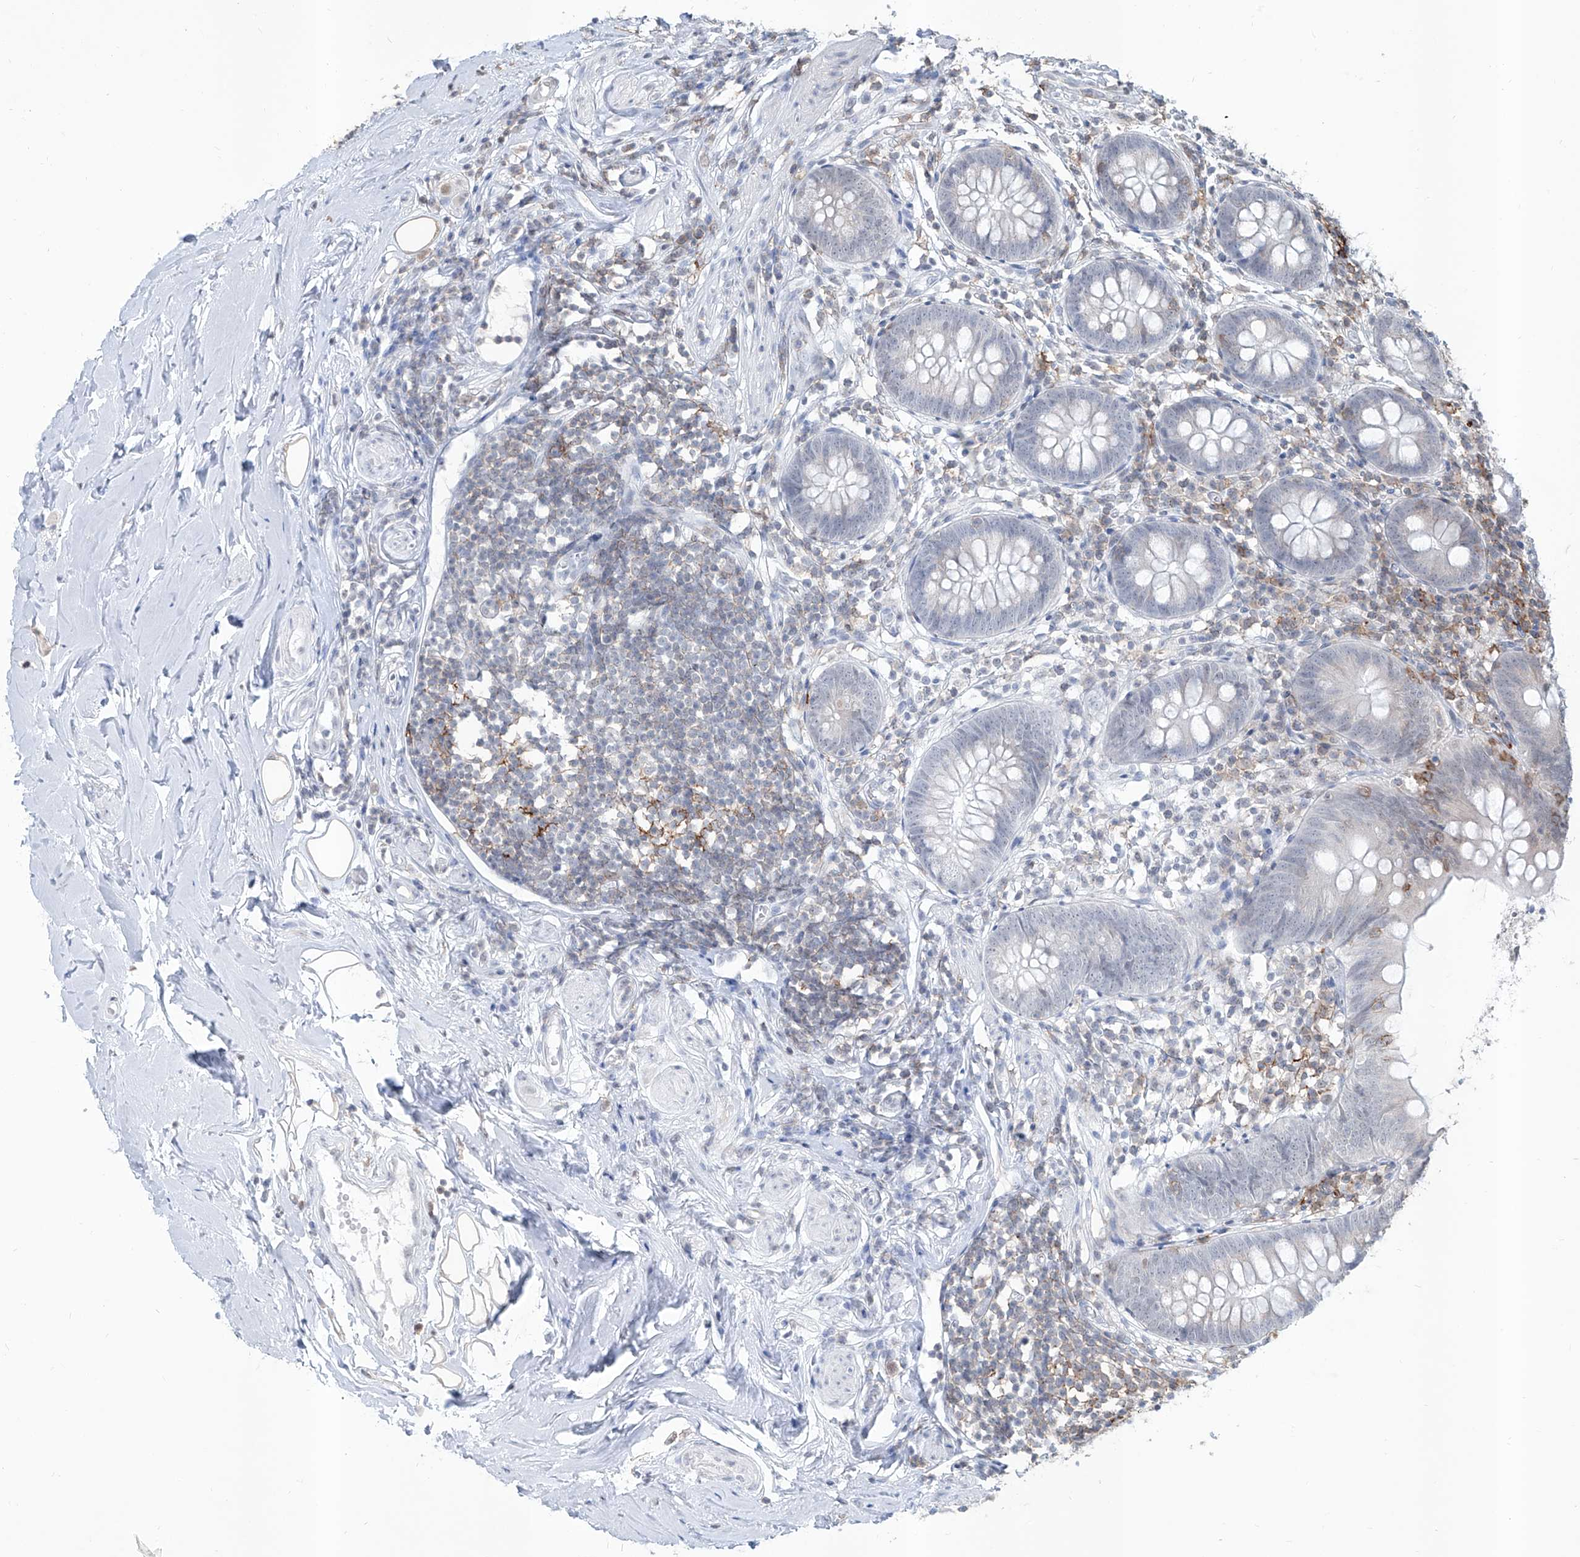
{"staining": {"intensity": "negative", "quantity": "none", "location": "none"}, "tissue": "appendix", "cell_type": "Glandular cells", "image_type": "normal", "snomed": [{"axis": "morphology", "description": "Normal tissue, NOS"}, {"axis": "topography", "description": "Appendix"}], "caption": "Benign appendix was stained to show a protein in brown. There is no significant staining in glandular cells. (IHC, brightfield microscopy, high magnification).", "gene": "ZBTB48", "patient": {"sex": "female", "age": 62}}